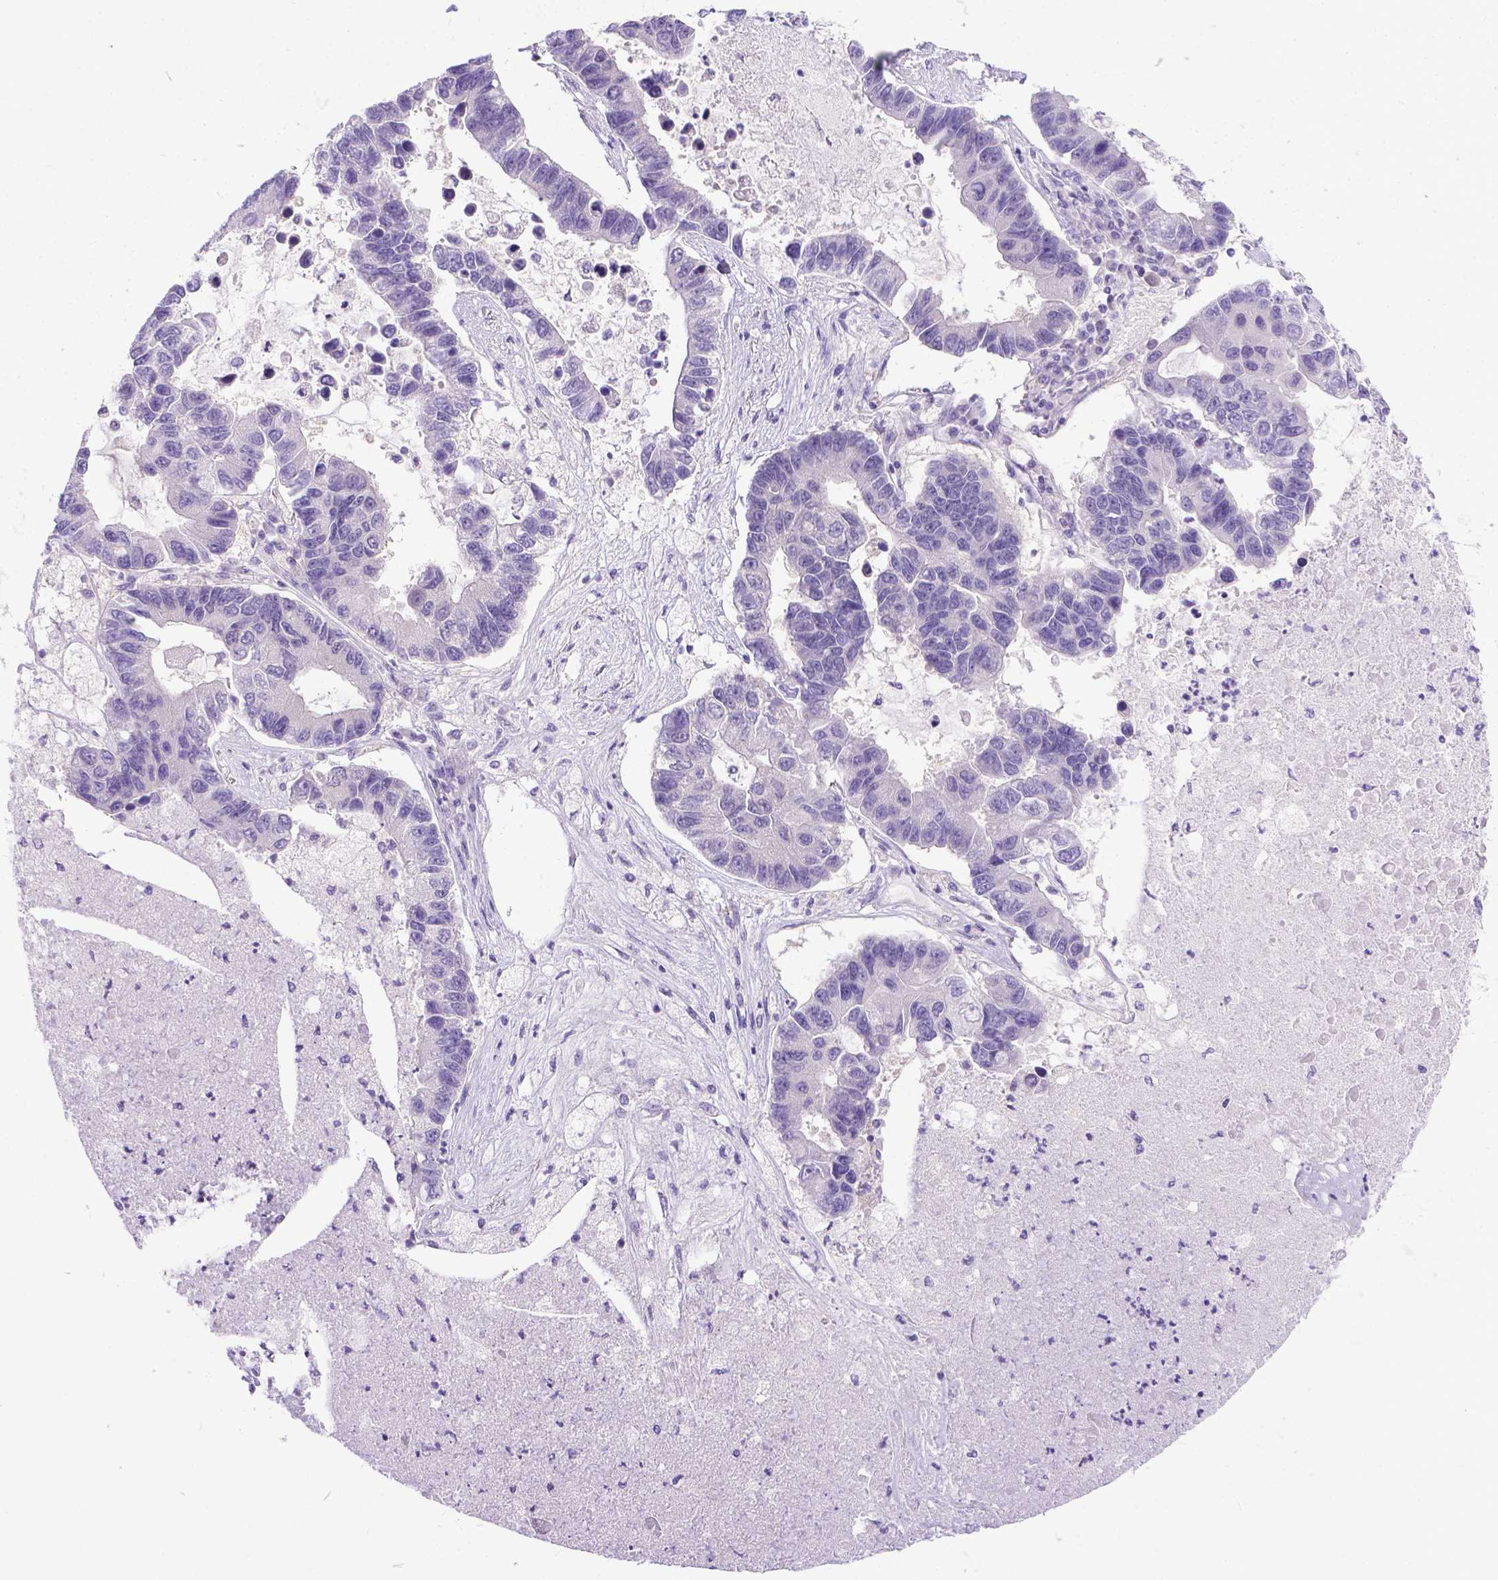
{"staining": {"intensity": "negative", "quantity": "none", "location": "none"}, "tissue": "lung cancer", "cell_type": "Tumor cells", "image_type": "cancer", "snomed": [{"axis": "morphology", "description": "Adenocarcinoma, NOS"}, {"axis": "topography", "description": "Bronchus"}, {"axis": "topography", "description": "Lung"}], "caption": "DAB immunohistochemical staining of human lung cancer (adenocarcinoma) exhibits no significant expression in tumor cells.", "gene": "TTLL6", "patient": {"sex": "female", "age": 51}}